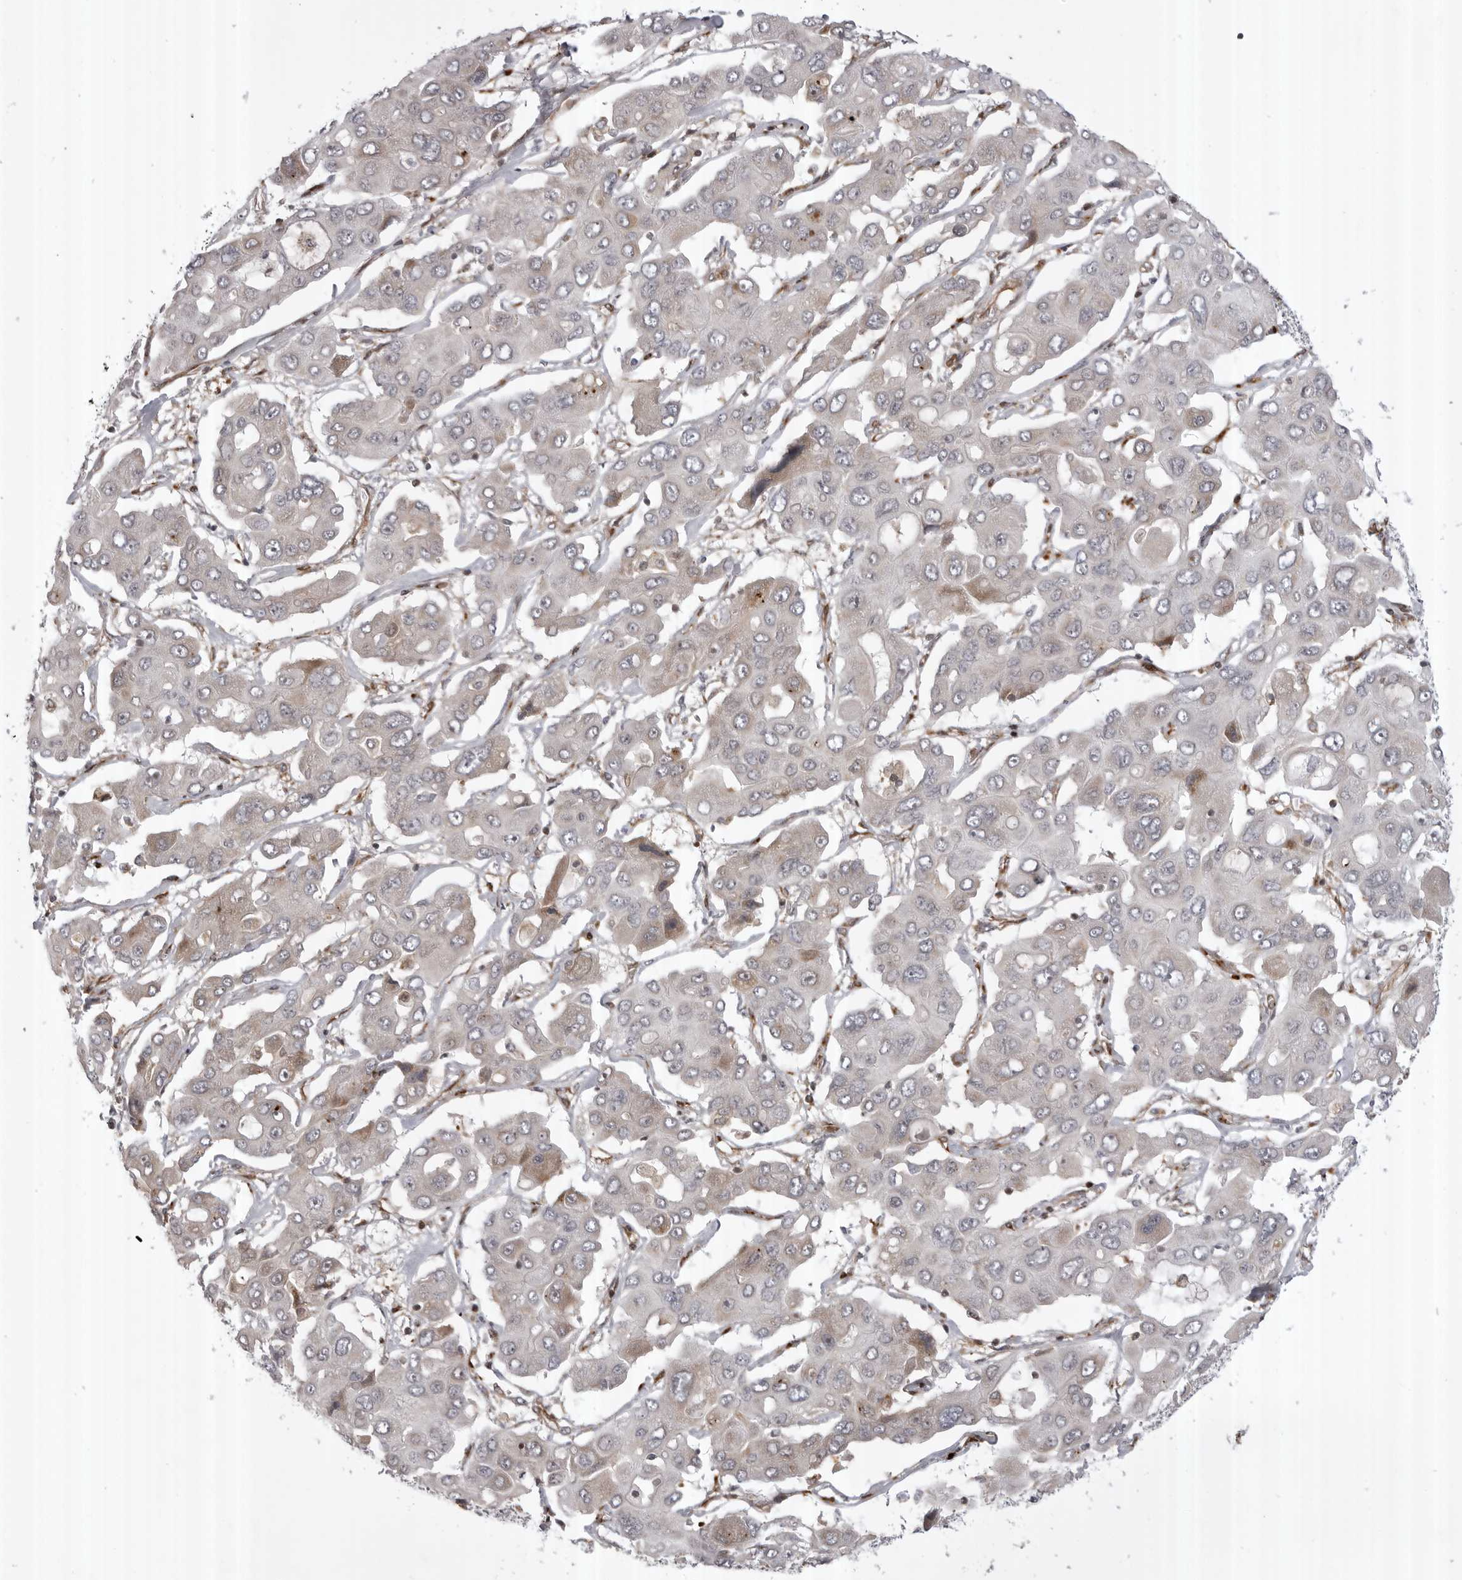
{"staining": {"intensity": "negative", "quantity": "none", "location": "none"}, "tissue": "liver cancer", "cell_type": "Tumor cells", "image_type": "cancer", "snomed": [{"axis": "morphology", "description": "Cholangiocarcinoma"}, {"axis": "topography", "description": "Liver"}], "caption": "Human cholangiocarcinoma (liver) stained for a protein using IHC shows no expression in tumor cells.", "gene": "ABL1", "patient": {"sex": "male", "age": 67}}